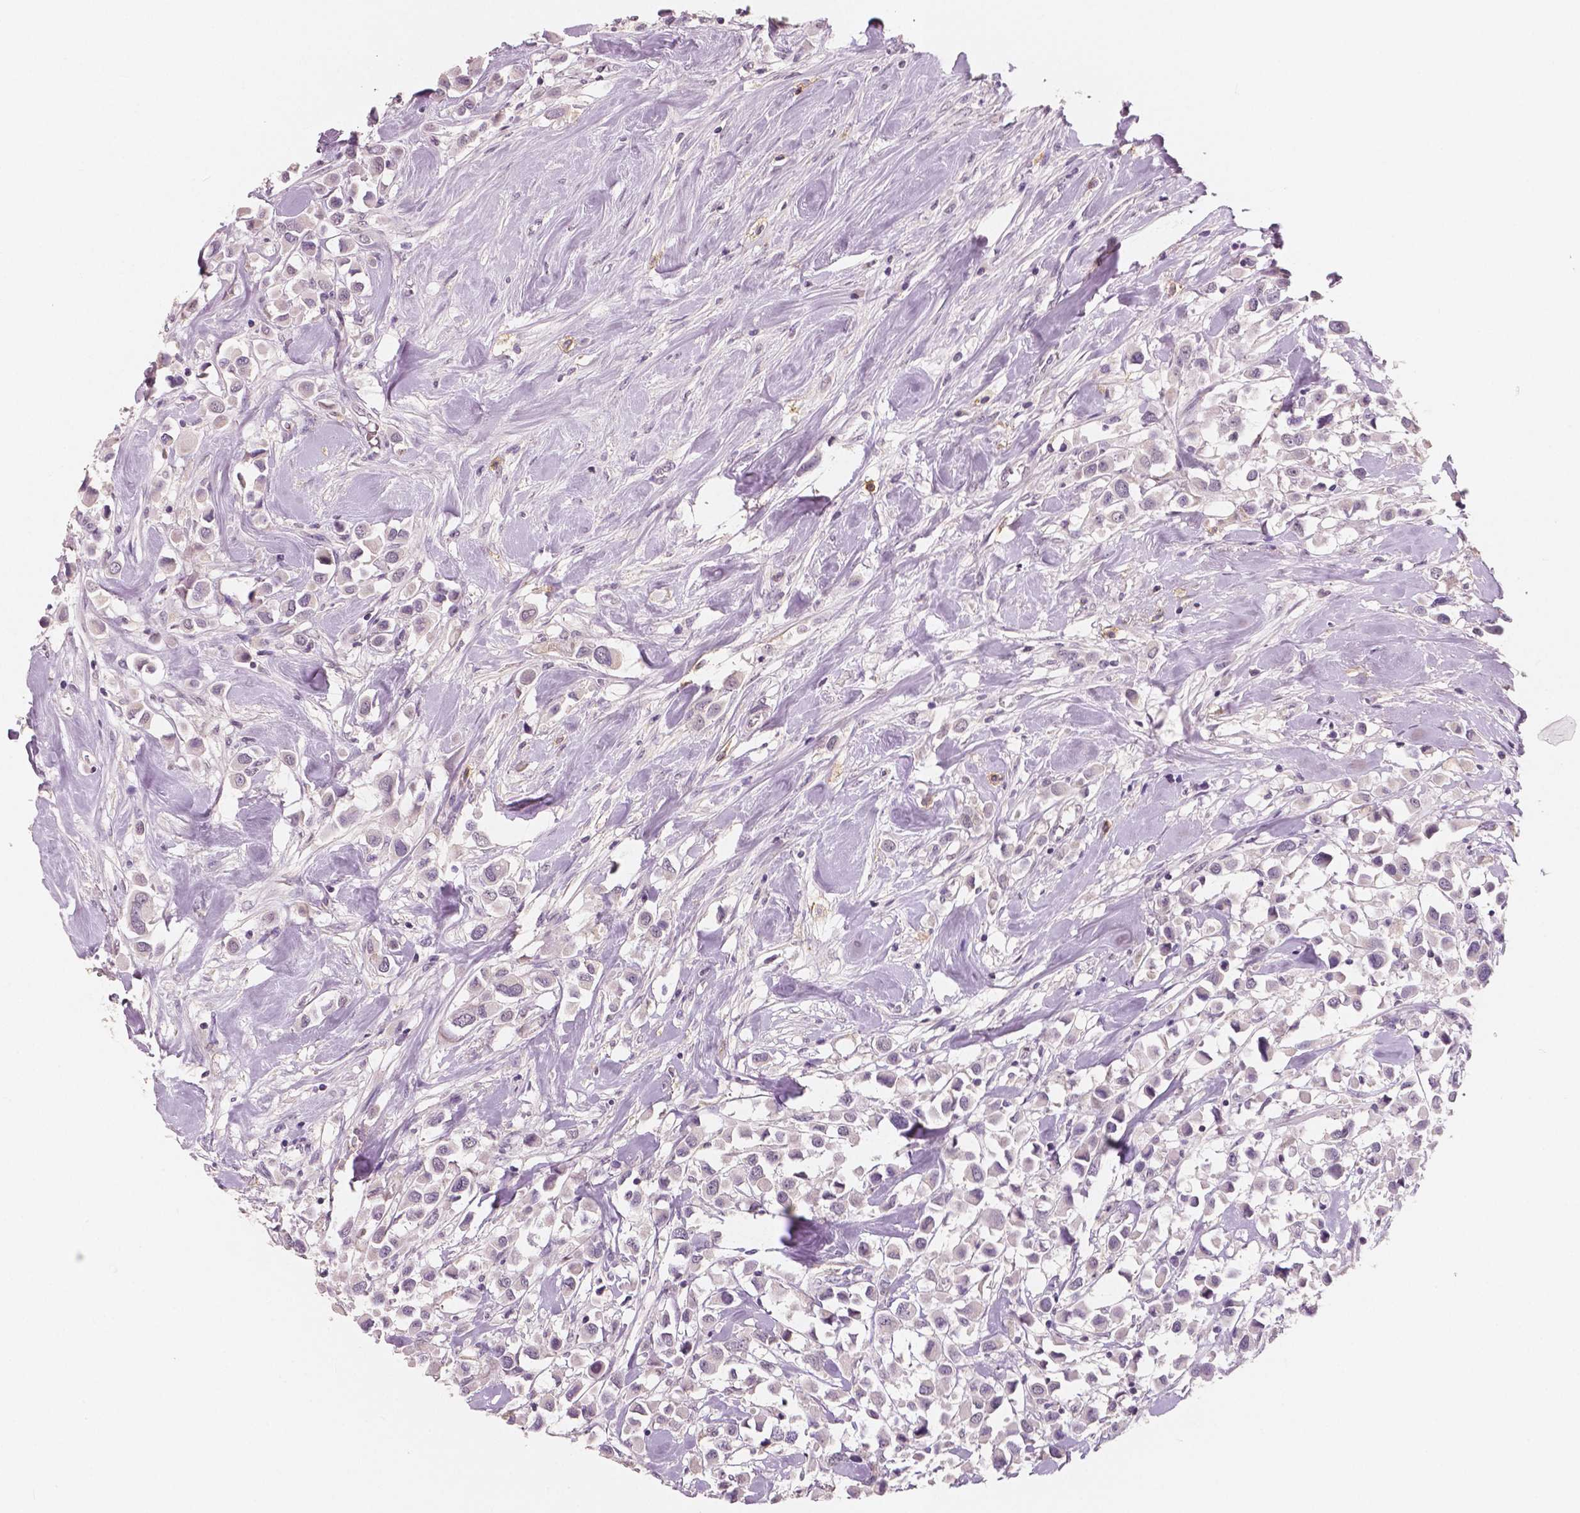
{"staining": {"intensity": "negative", "quantity": "none", "location": "none"}, "tissue": "breast cancer", "cell_type": "Tumor cells", "image_type": "cancer", "snomed": [{"axis": "morphology", "description": "Duct carcinoma"}, {"axis": "topography", "description": "Breast"}], "caption": "Breast invasive ductal carcinoma was stained to show a protein in brown. There is no significant staining in tumor cells.", "gene": "KIT", "patient": {"sex": "female", "age": 61}}